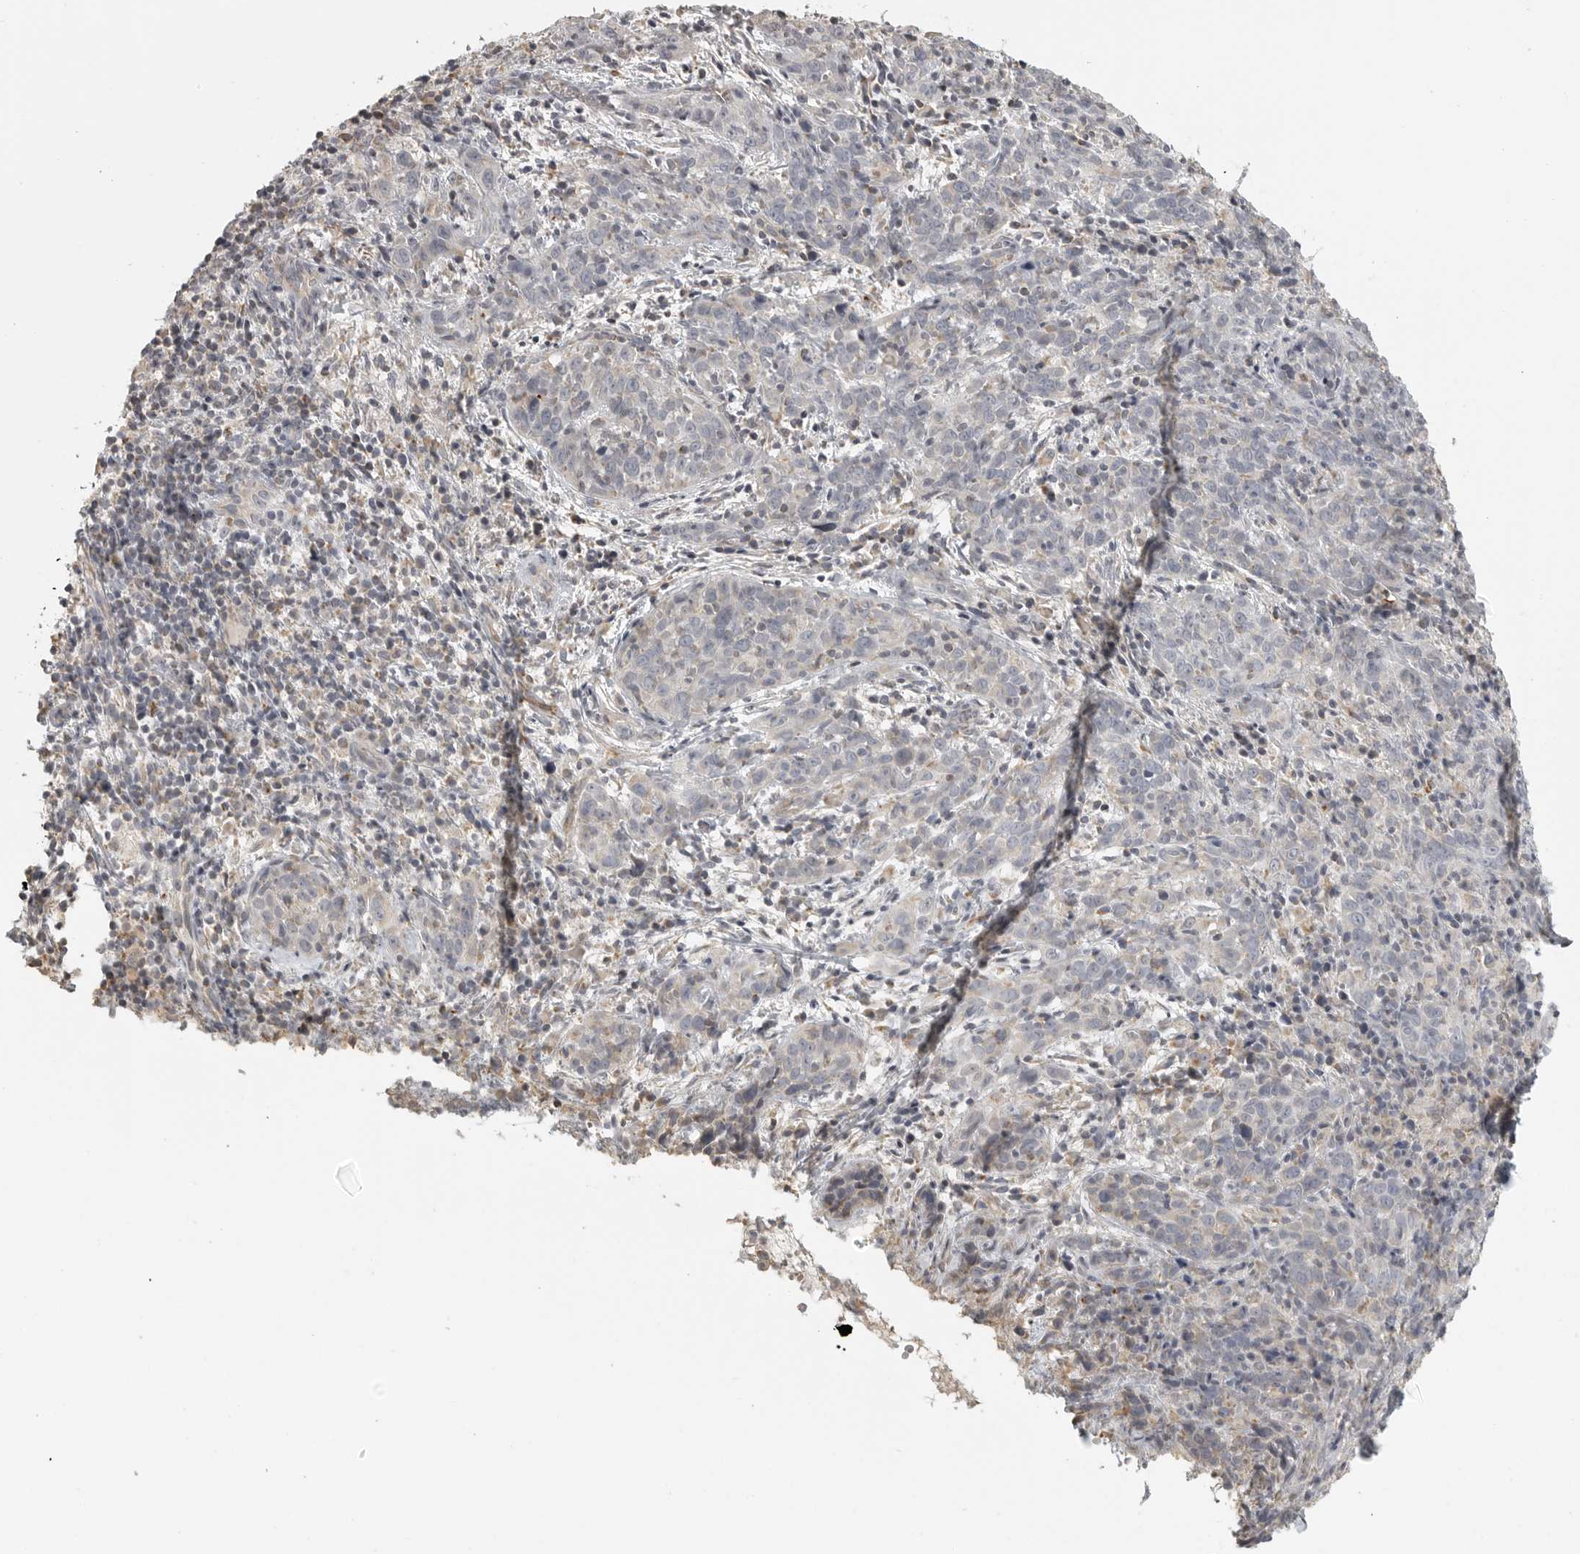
{"staining": {"intensity": "negative", "quantity": "none", "location": "none"}, "tissue": "cervical cancer", "cell_type": "Tumor cells", "image_type": "cancer", "snomed": [{"axis": "morphology", "description": "Squamous cell carcinoma, NOS"}, {"axis": "topography", "description": "Cervix"}], "caption": "Histopathology image shows no significant protein expression in tumor cells of cervical squamous cell carcinoma.", "gene": "RXFP3", "patient": {"sex": "female", "age": 46}}